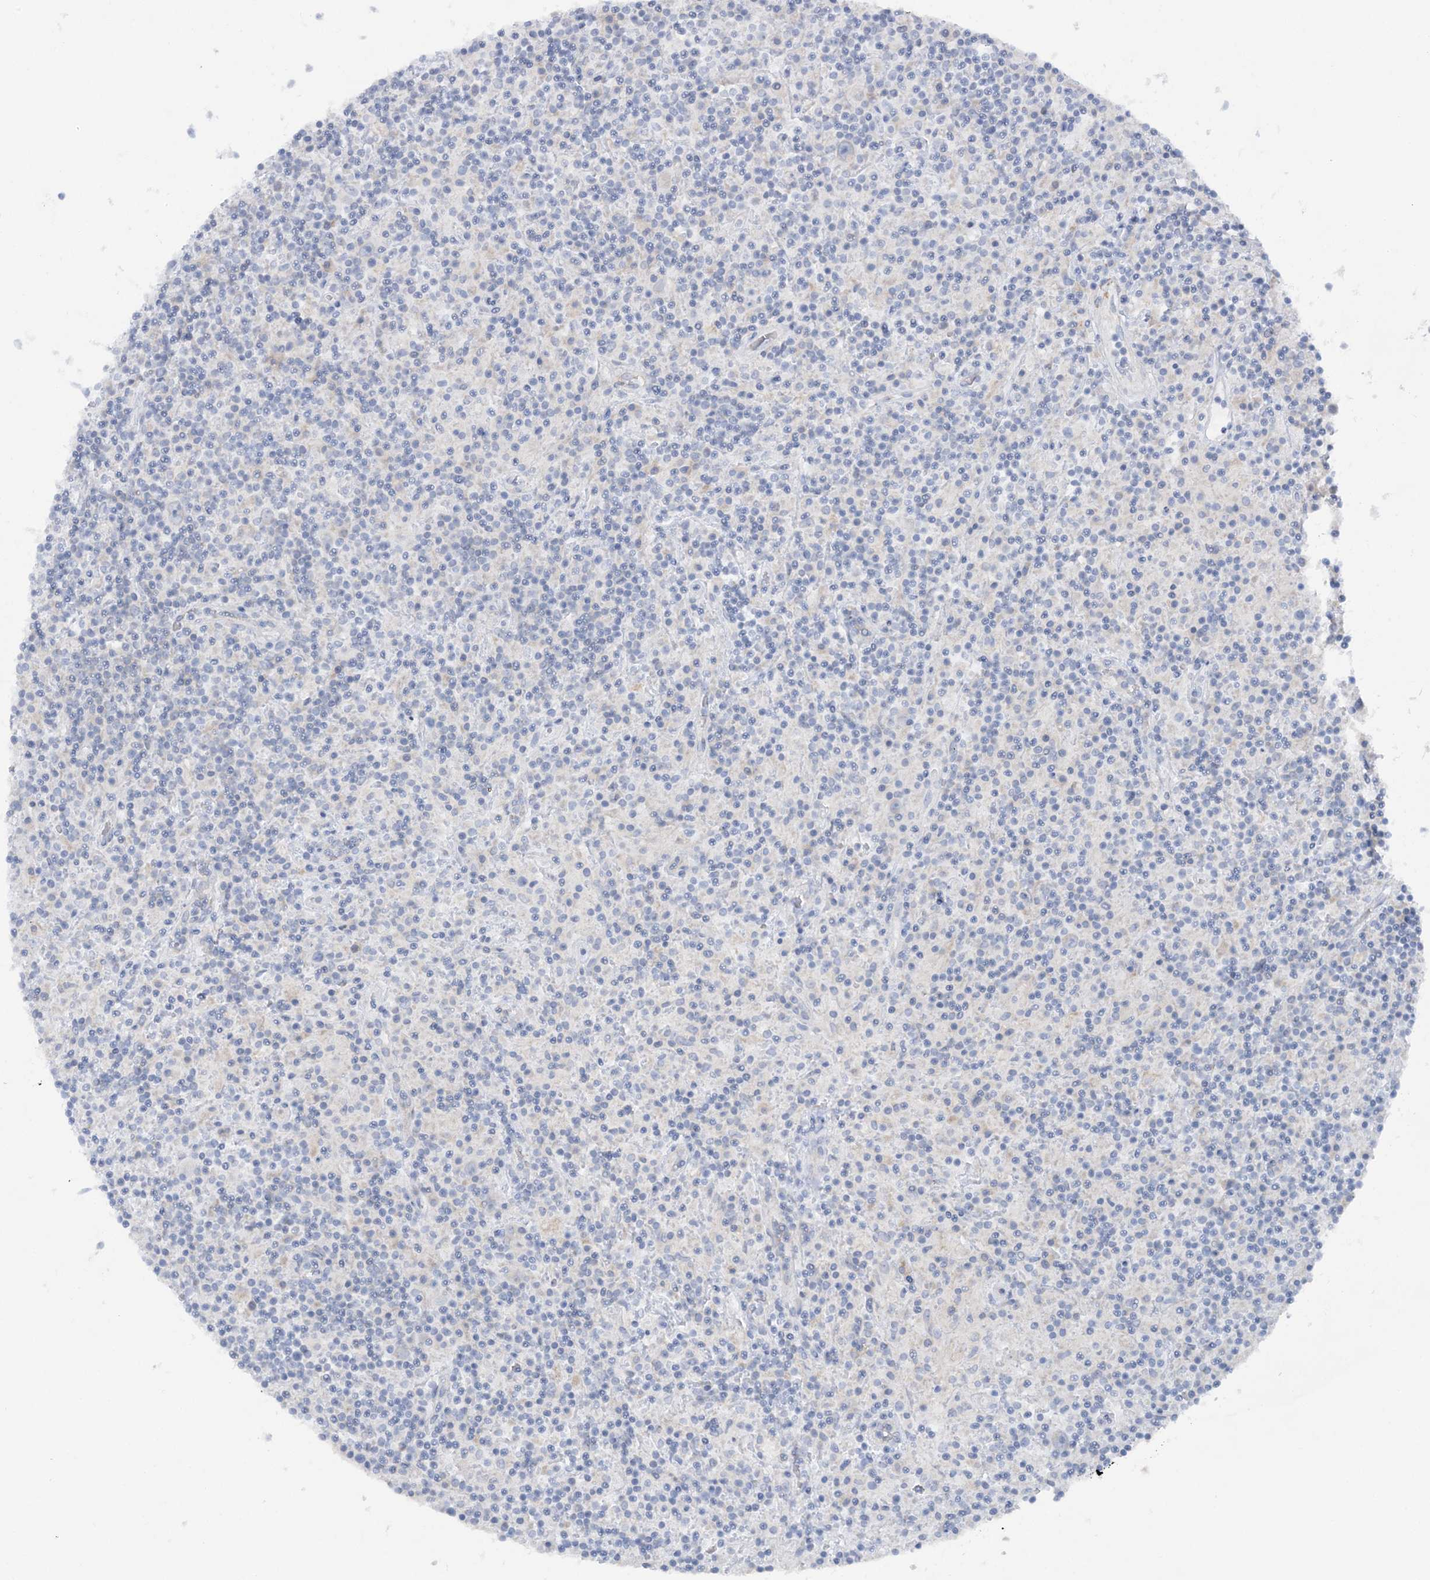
{"staining": {"intensity": "negative", "quantity": "none", "location": "none"}, "tissue": "lymphoma", "cell_type": "Tumor cells", "image_type": "cancer", "snomed": [{"axis": "morphology", "description": "Hodgkin's disease, NOS"}, {"axis": "topography", "description": "Lymph node"}], "caption": "DAB immunohistochemical staining of lymphoma reveals no significant expression in tumor cells.", "gene": "MMADHC", "patient": {"sex": "male", "age": 70}}